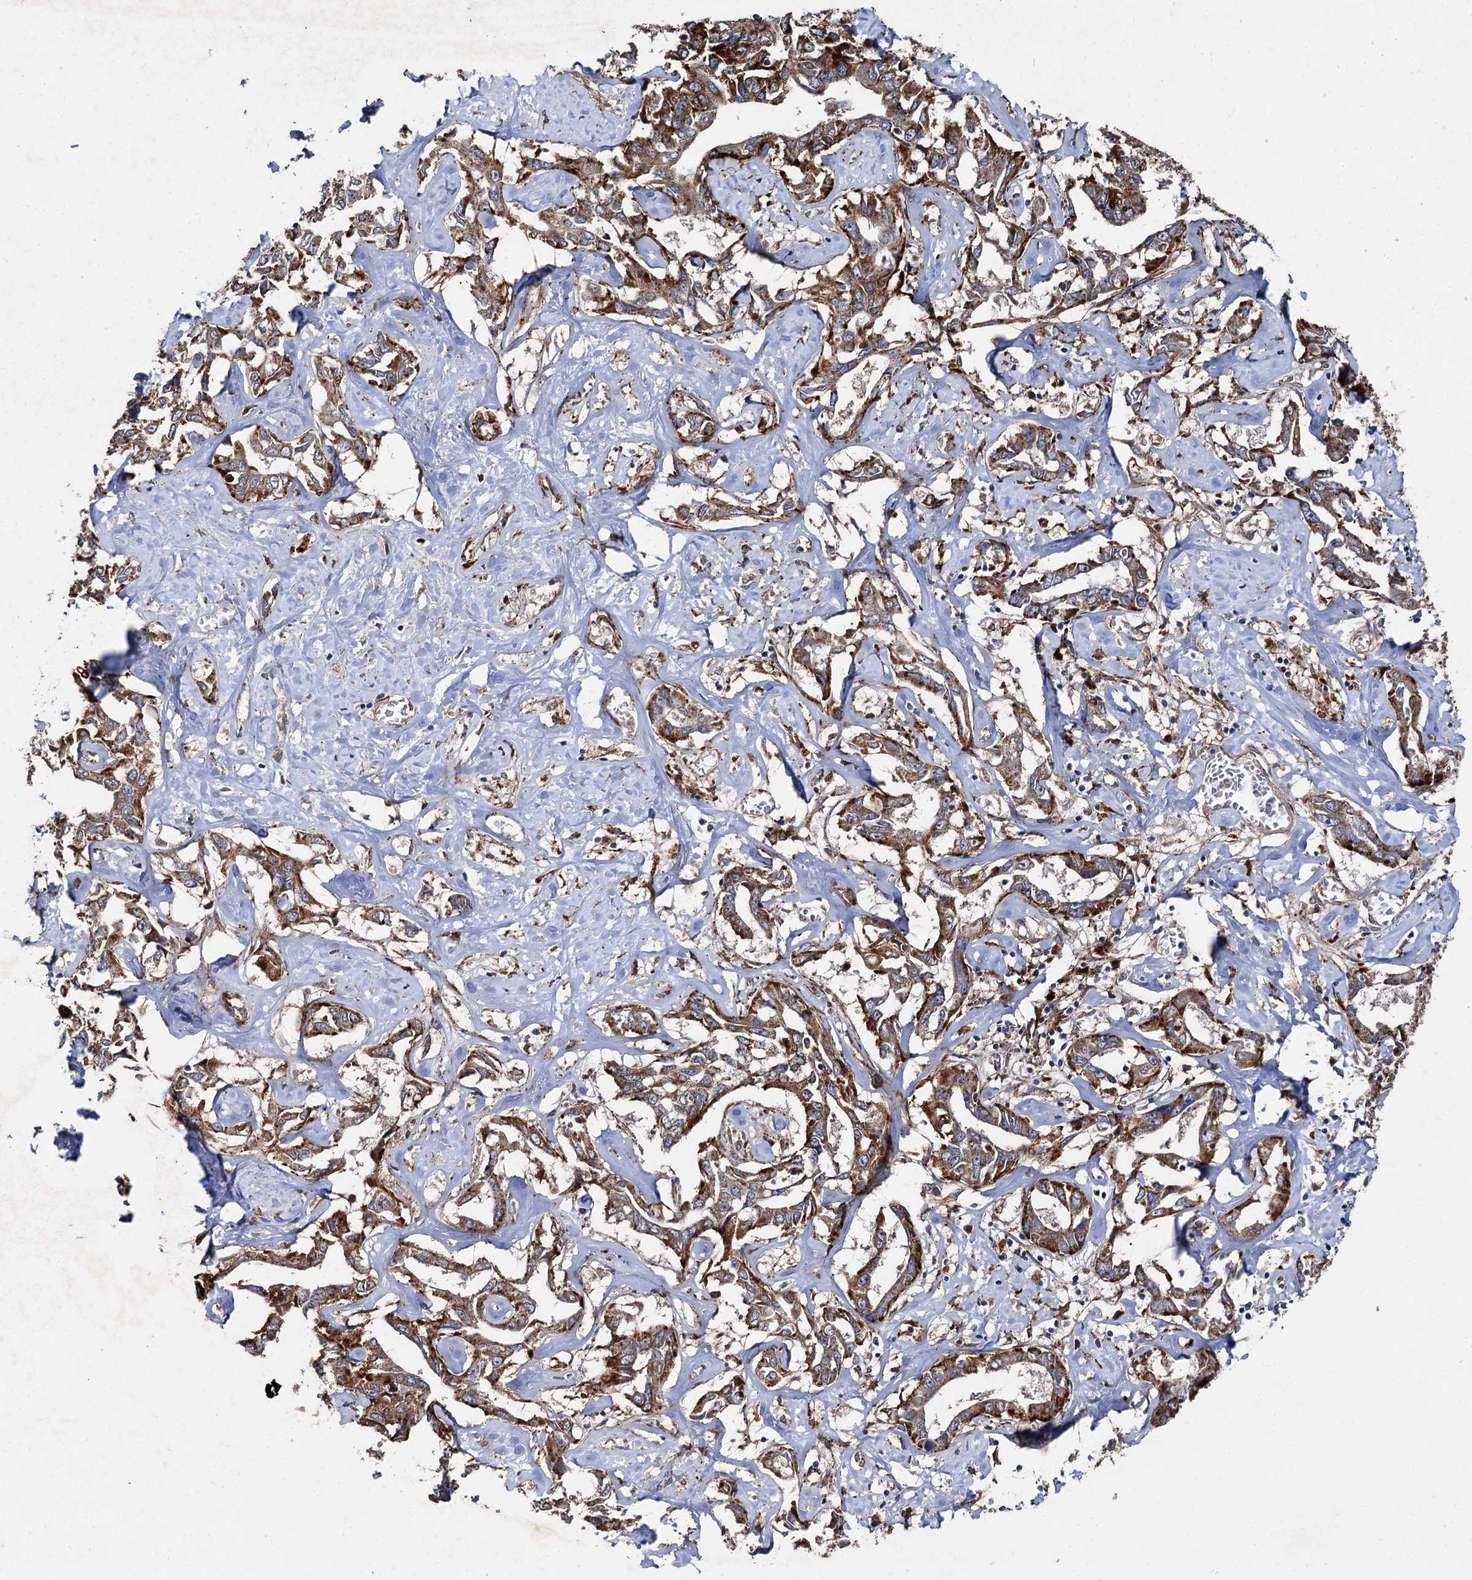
{"staining": {"intensity": "strong", "quantity": ">75%", "location": "cytoplasmic/membranous"}, "tissue": "liver cancer", "cell_type": "Tumor cells", "image_type": "cancer", "snomed": [{"axis": "morphology", "description": "Cholangiocarcinoma"}, {"axis": "topography", "description": "Liver"}], "caption": "Liver cancer (cholangiocarcinoma) was stained to show a protein in brown. There is high levels of strong cytoplasmic/membranous staining in approximately >75% of tumor cells. (DAB IHC, brown staining for protein, blue staining for nuclei).", "gene": "GBA1", "patient": {"sex": "male", "age": 59}}